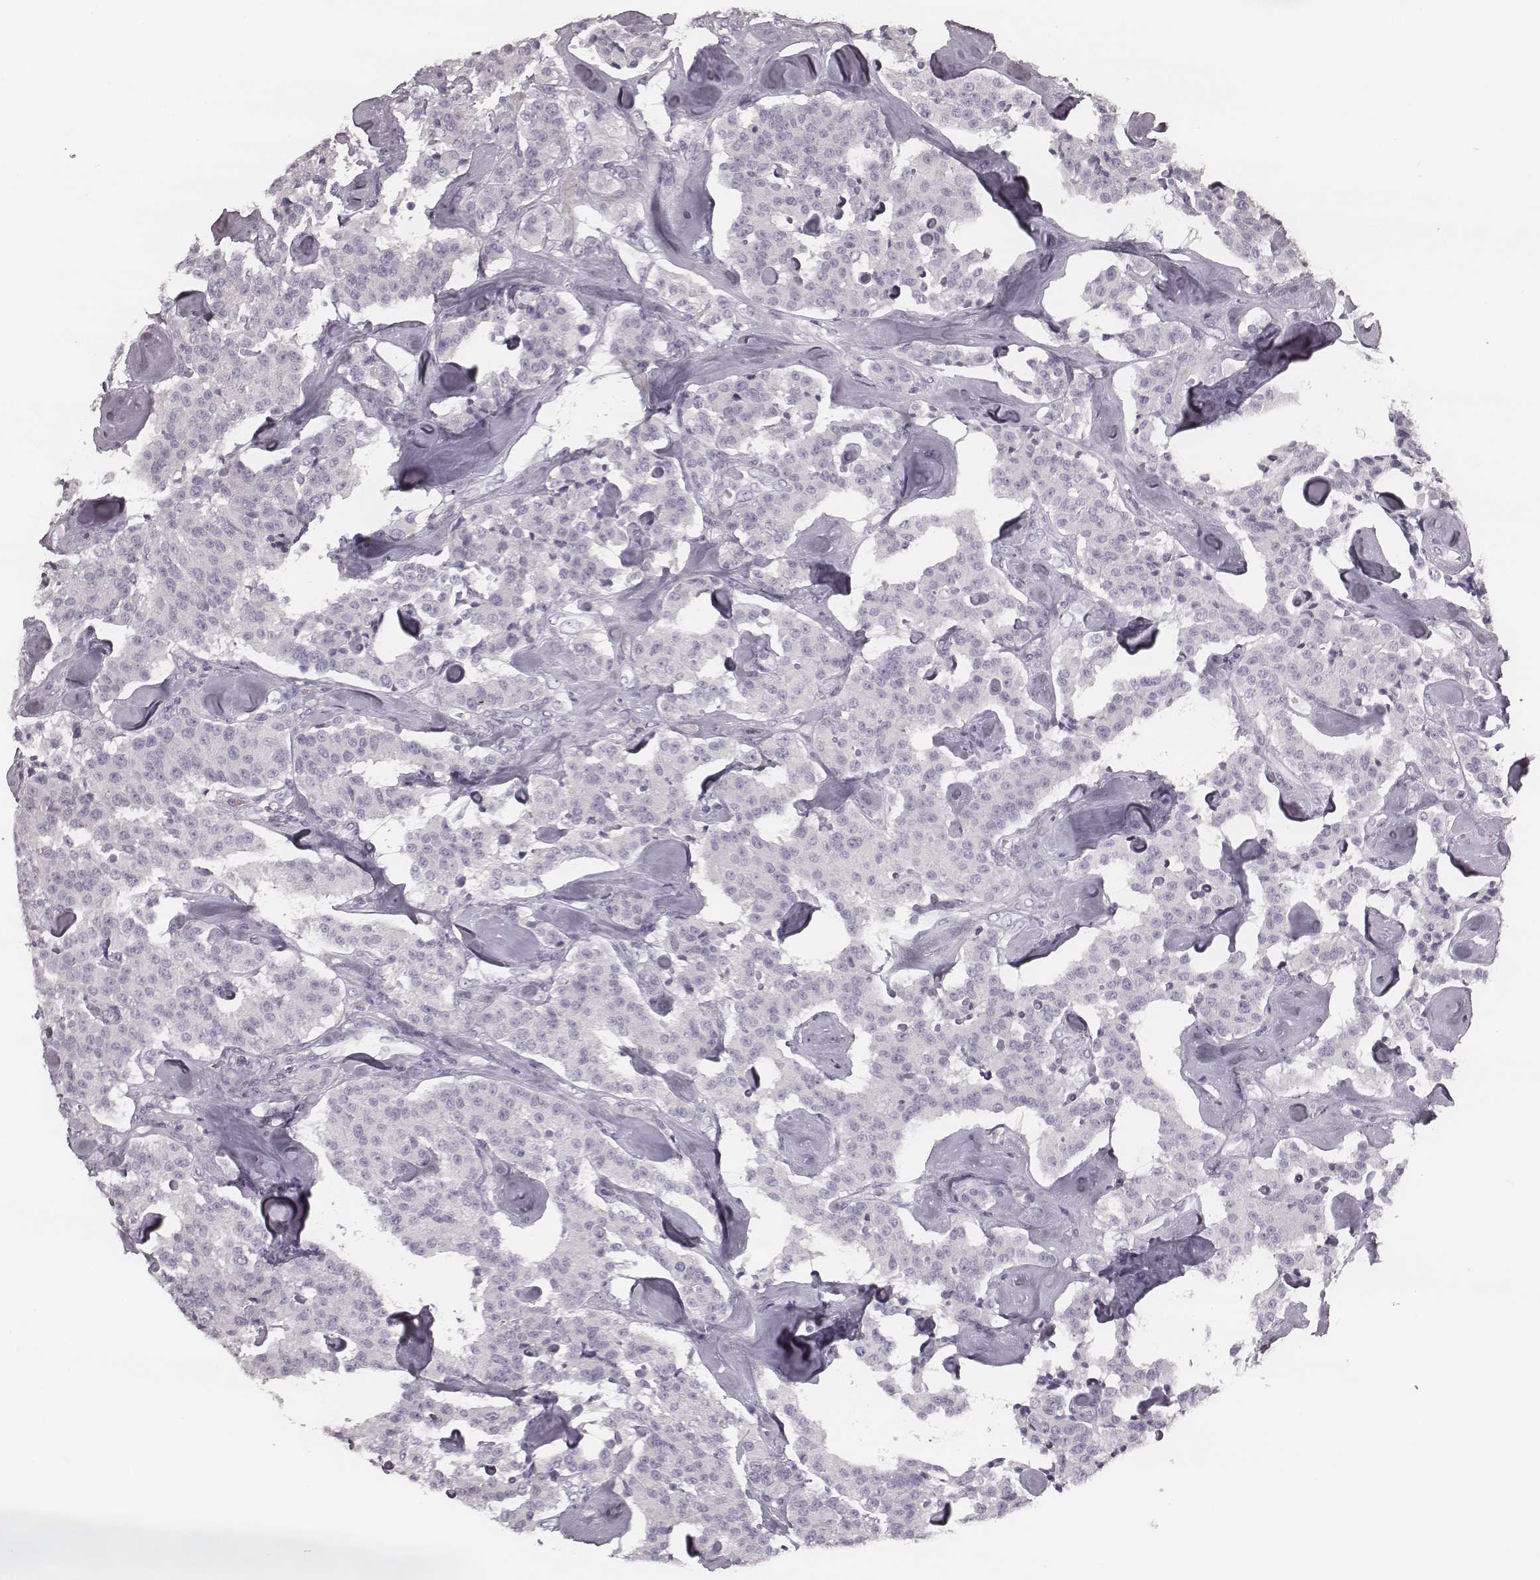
{"staining": {"intensity": "negative", "quantity": "none", "location": "none"}, "tissue": "carcinoid", "cell_type": "Tumor cells", "image_type": "cancer", "snomed": [{"axis": "morphology", "description": "Carcinoid, malignant, NOS"}, {"axis": "topography", "description": "Pancreas"}], "caption": "Tumor cells show no significant staining in carcinoid (malignant).", "gene": "KRT74", "patient": {"sex": "male", "age": 41}}